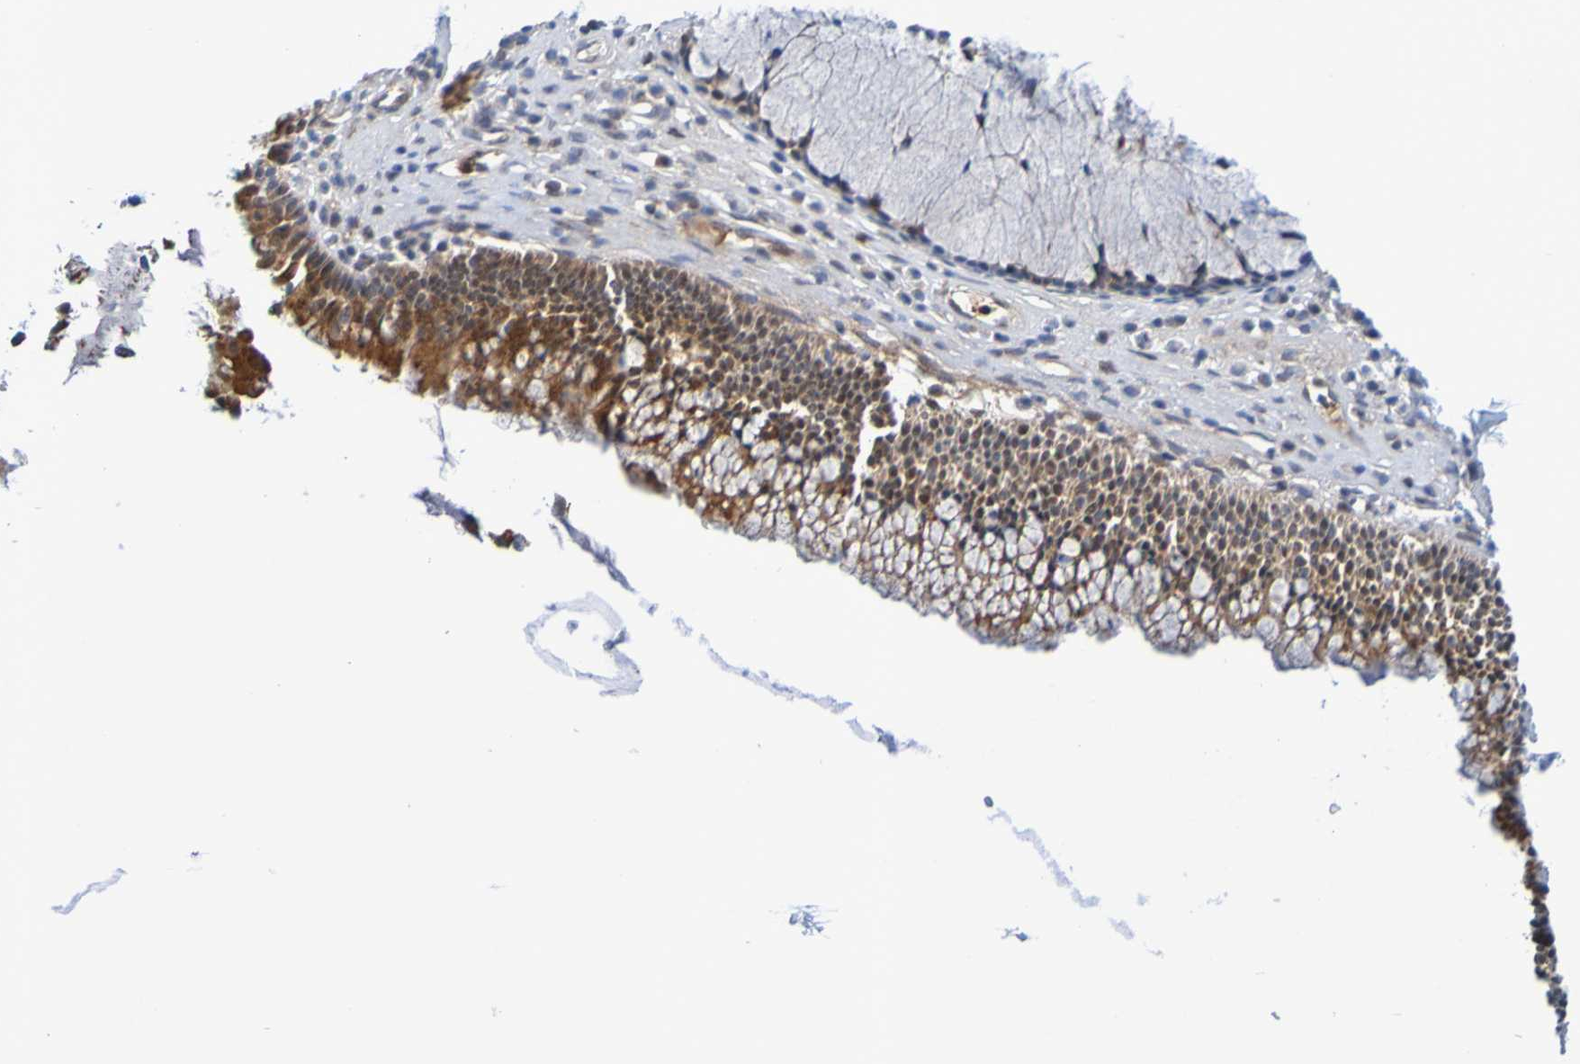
{"staining": {"intensity": "strong", "quantity": "25%-75%", "location": "cytoplasmic/membranous"}, "tissue": "nasopharynx", "cell_type": "Respiratory epithelial cells", "image_type": "normal", "snomed": [{"axis": "morphology", "description": "Normal tissue, NOS"}, {"axis": "topography", "description": "Nasopharynx"}], "caption": "Human nasopharynx stained for a protein (brown) shows strong cytoplasmic/membranous positive expression in approximately 25%-75% of respiratory epithelial cells.", "gene": "CCDC51", "patient": {"sex": "female", "age": 51}}